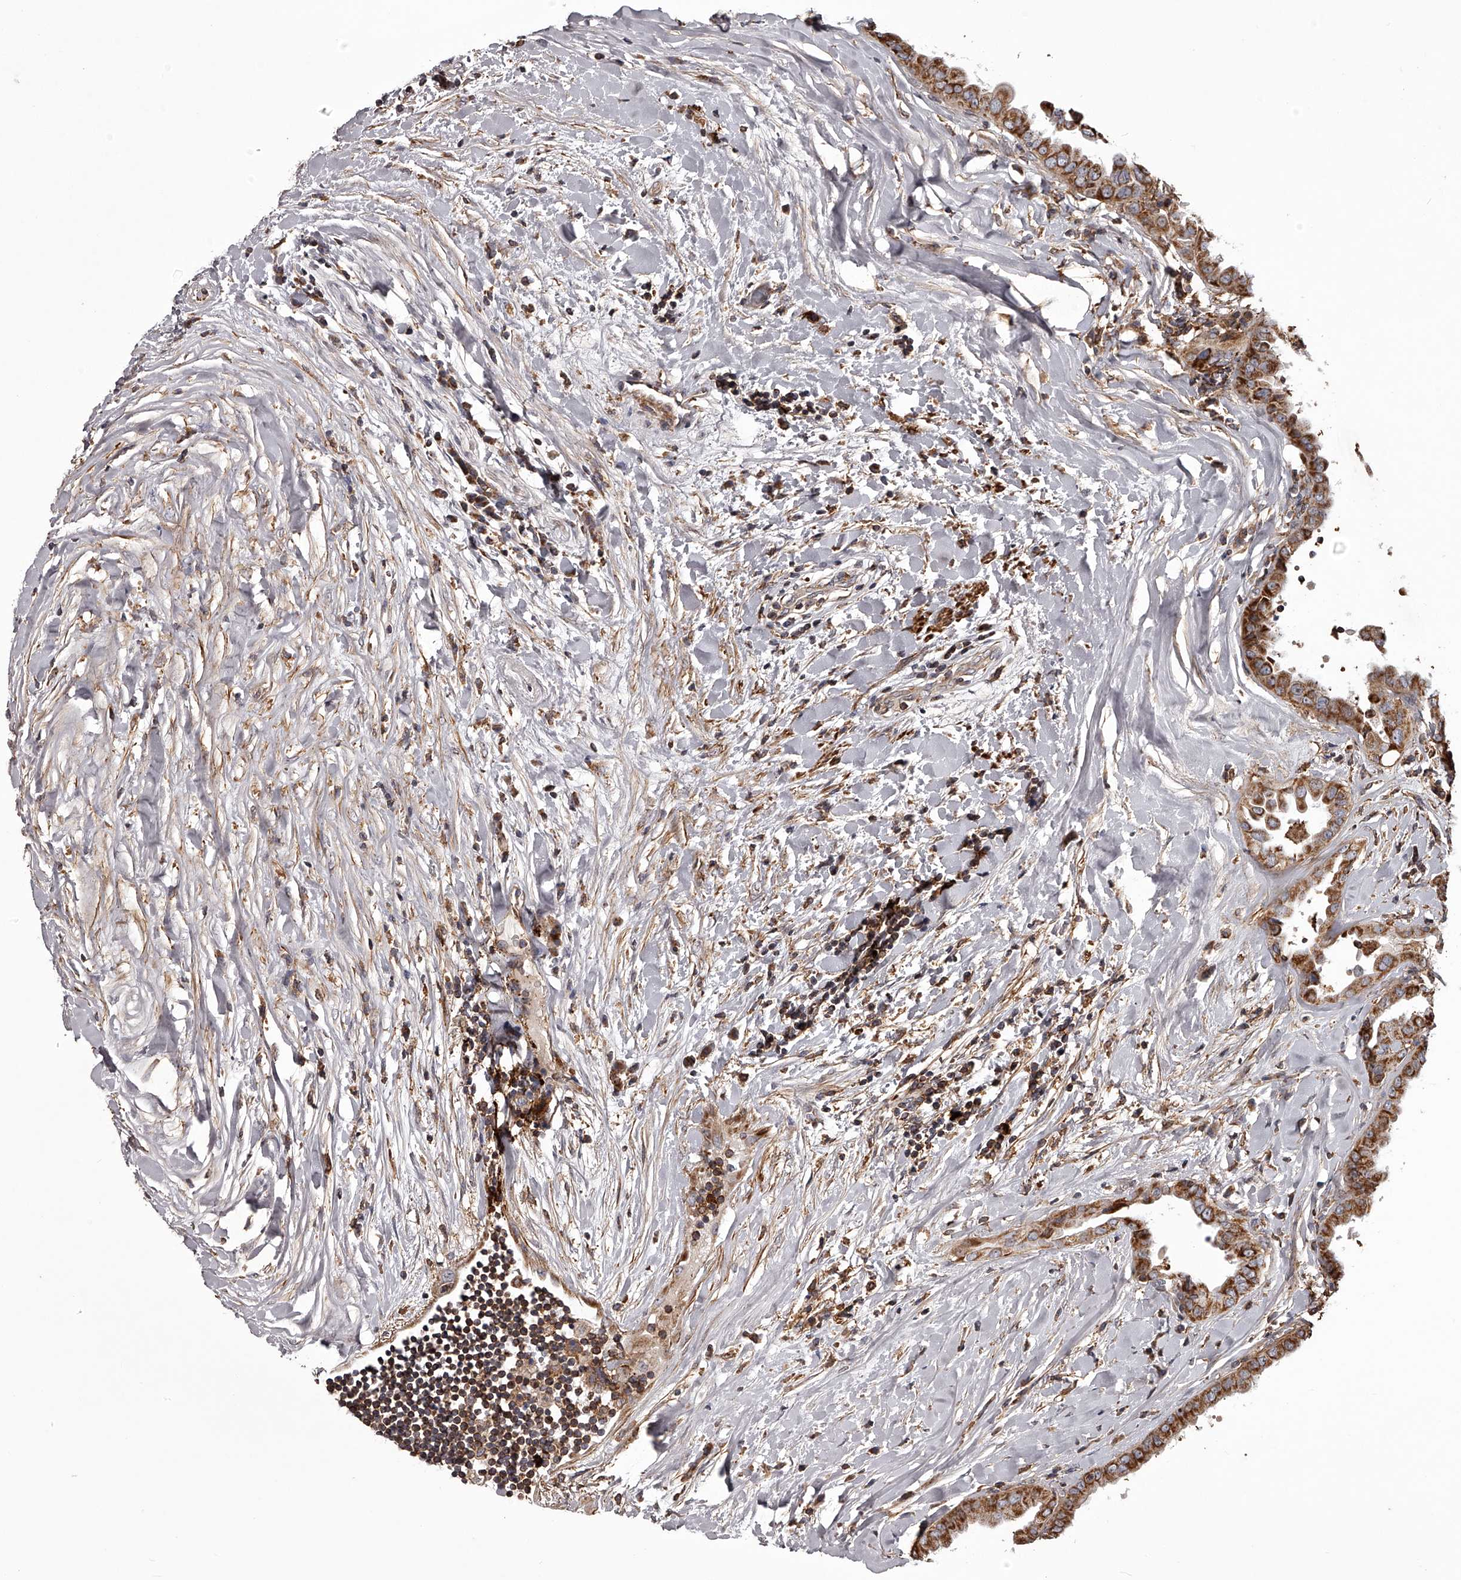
{"staining": {"intensity": "strong", "quantity": ">75%", "location": "cytoplasmic/membranous"}, "tissue": "thyroid cancer", "cell_type": "Tumor cells", "image_type": "cancer", "snomed": [{"axis": "morphology", "description": "Papillary adenocarcinoma, NOS"}, {"axis": "topography", "description": "Thyroid gland"}], "caption": "Thyroid papillary adenocarcinoma tissue displays strong cytoplasmic/membranous staining in about >75% of tumor cells, visualized by immunohistochemistry.", "gene": "RRP36", "patient": {"sex": "male", "age": 33}}